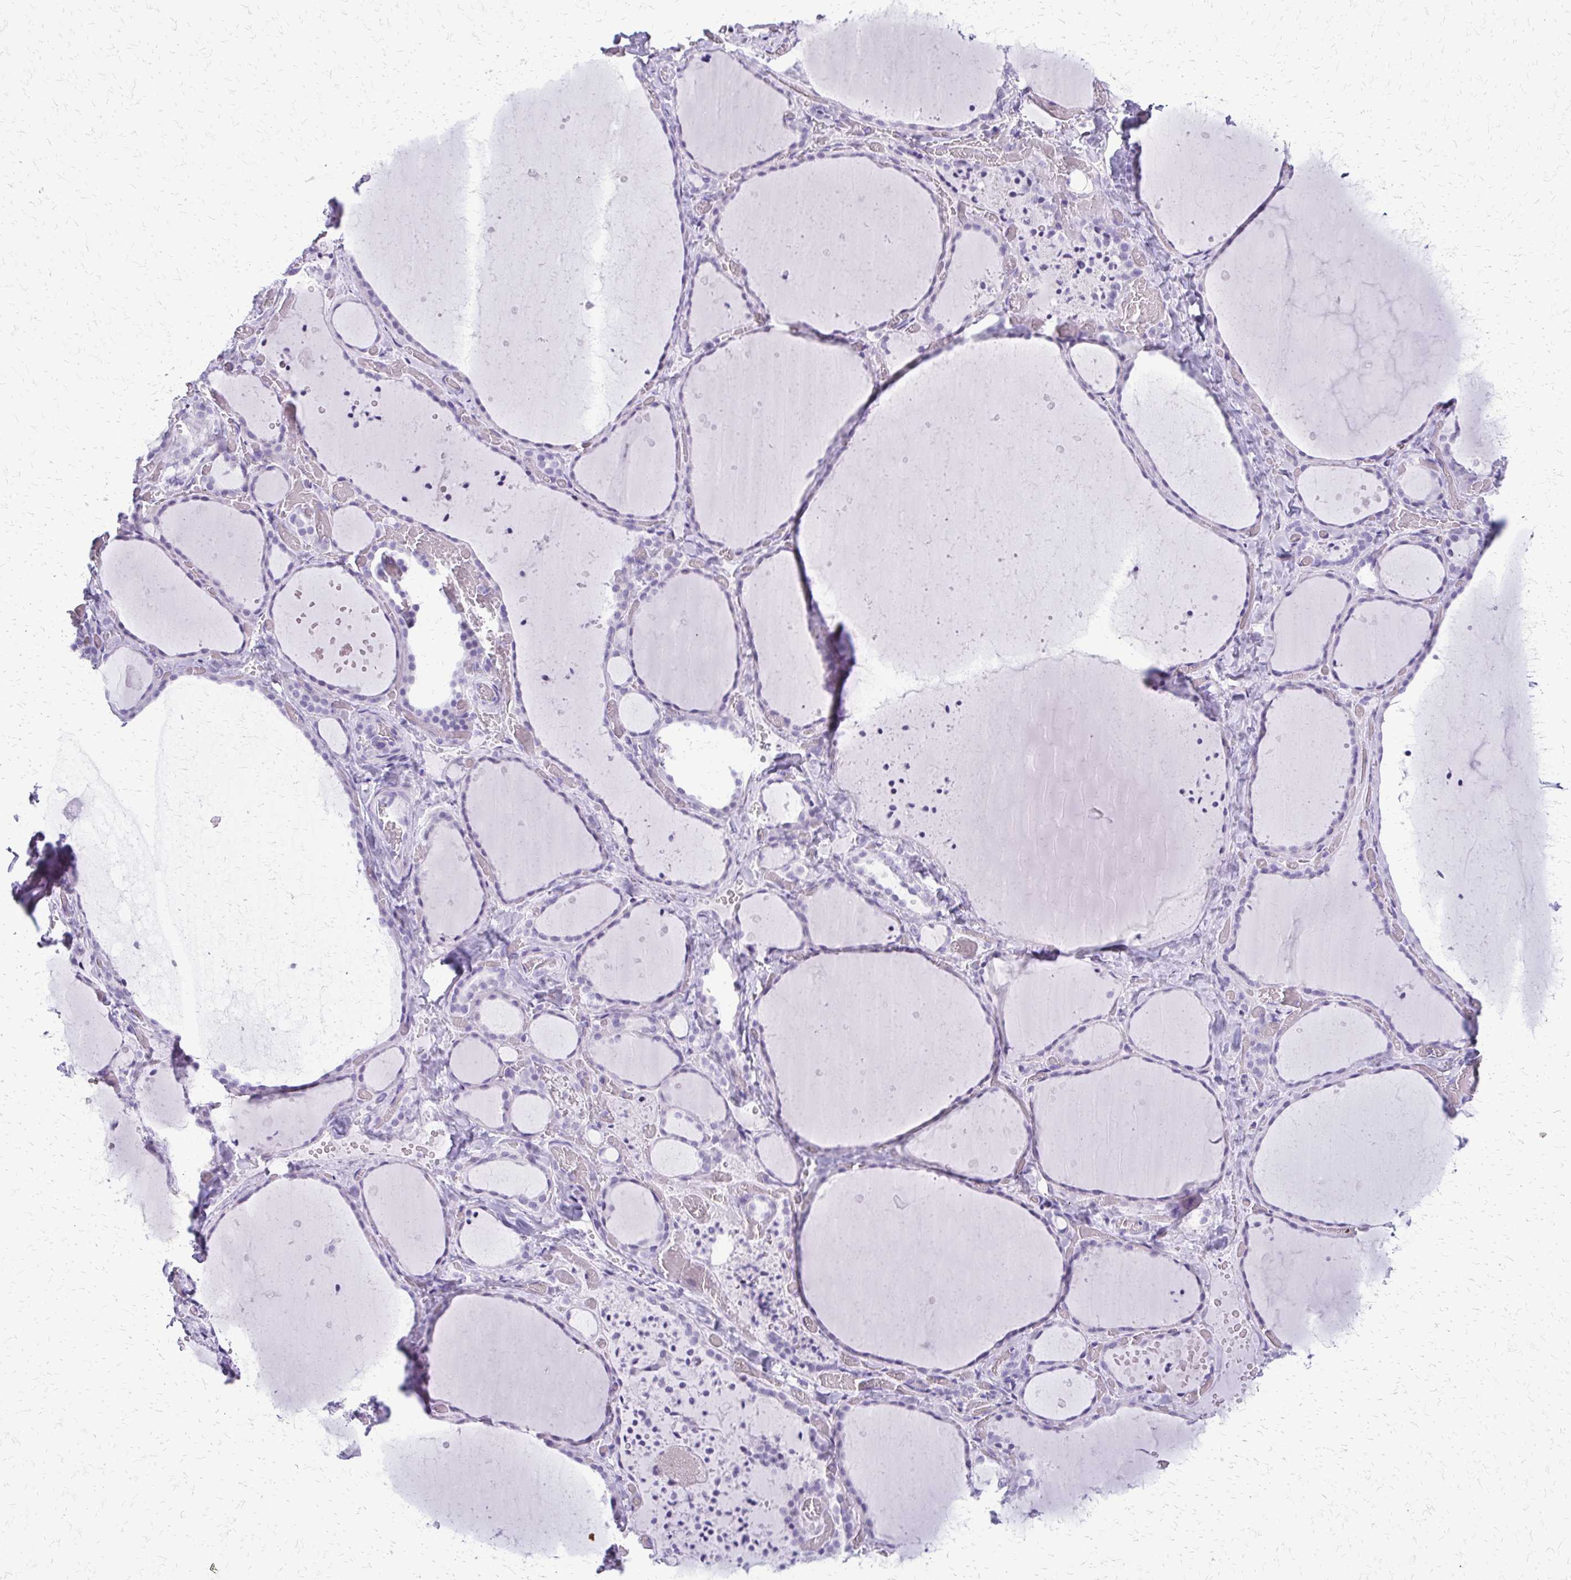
{"staining": {"intensity": "negative", "quantity": "none", "location": "none"}, "tissue": "thyroid gland", "cell_type": "Glandular cells", "image_type": "normal", "snomed": [{"axis": "morphology", "description": "Normal tissue, NOS"}, {"axis": "topography", "description": "Thyroid gland"}], "caption": "Immunohistochemistry histopathology image of unremarkable human thyroid gland stained for a protein (brown), which demonstrates no staining in glandular cells. Brightfield microscopy of IHC stained with DAB (brown) and hematoxylin (blue), captured at high magnification.", "gene": "FAM162B", "patient": {"sex": "female", "age": 36}}